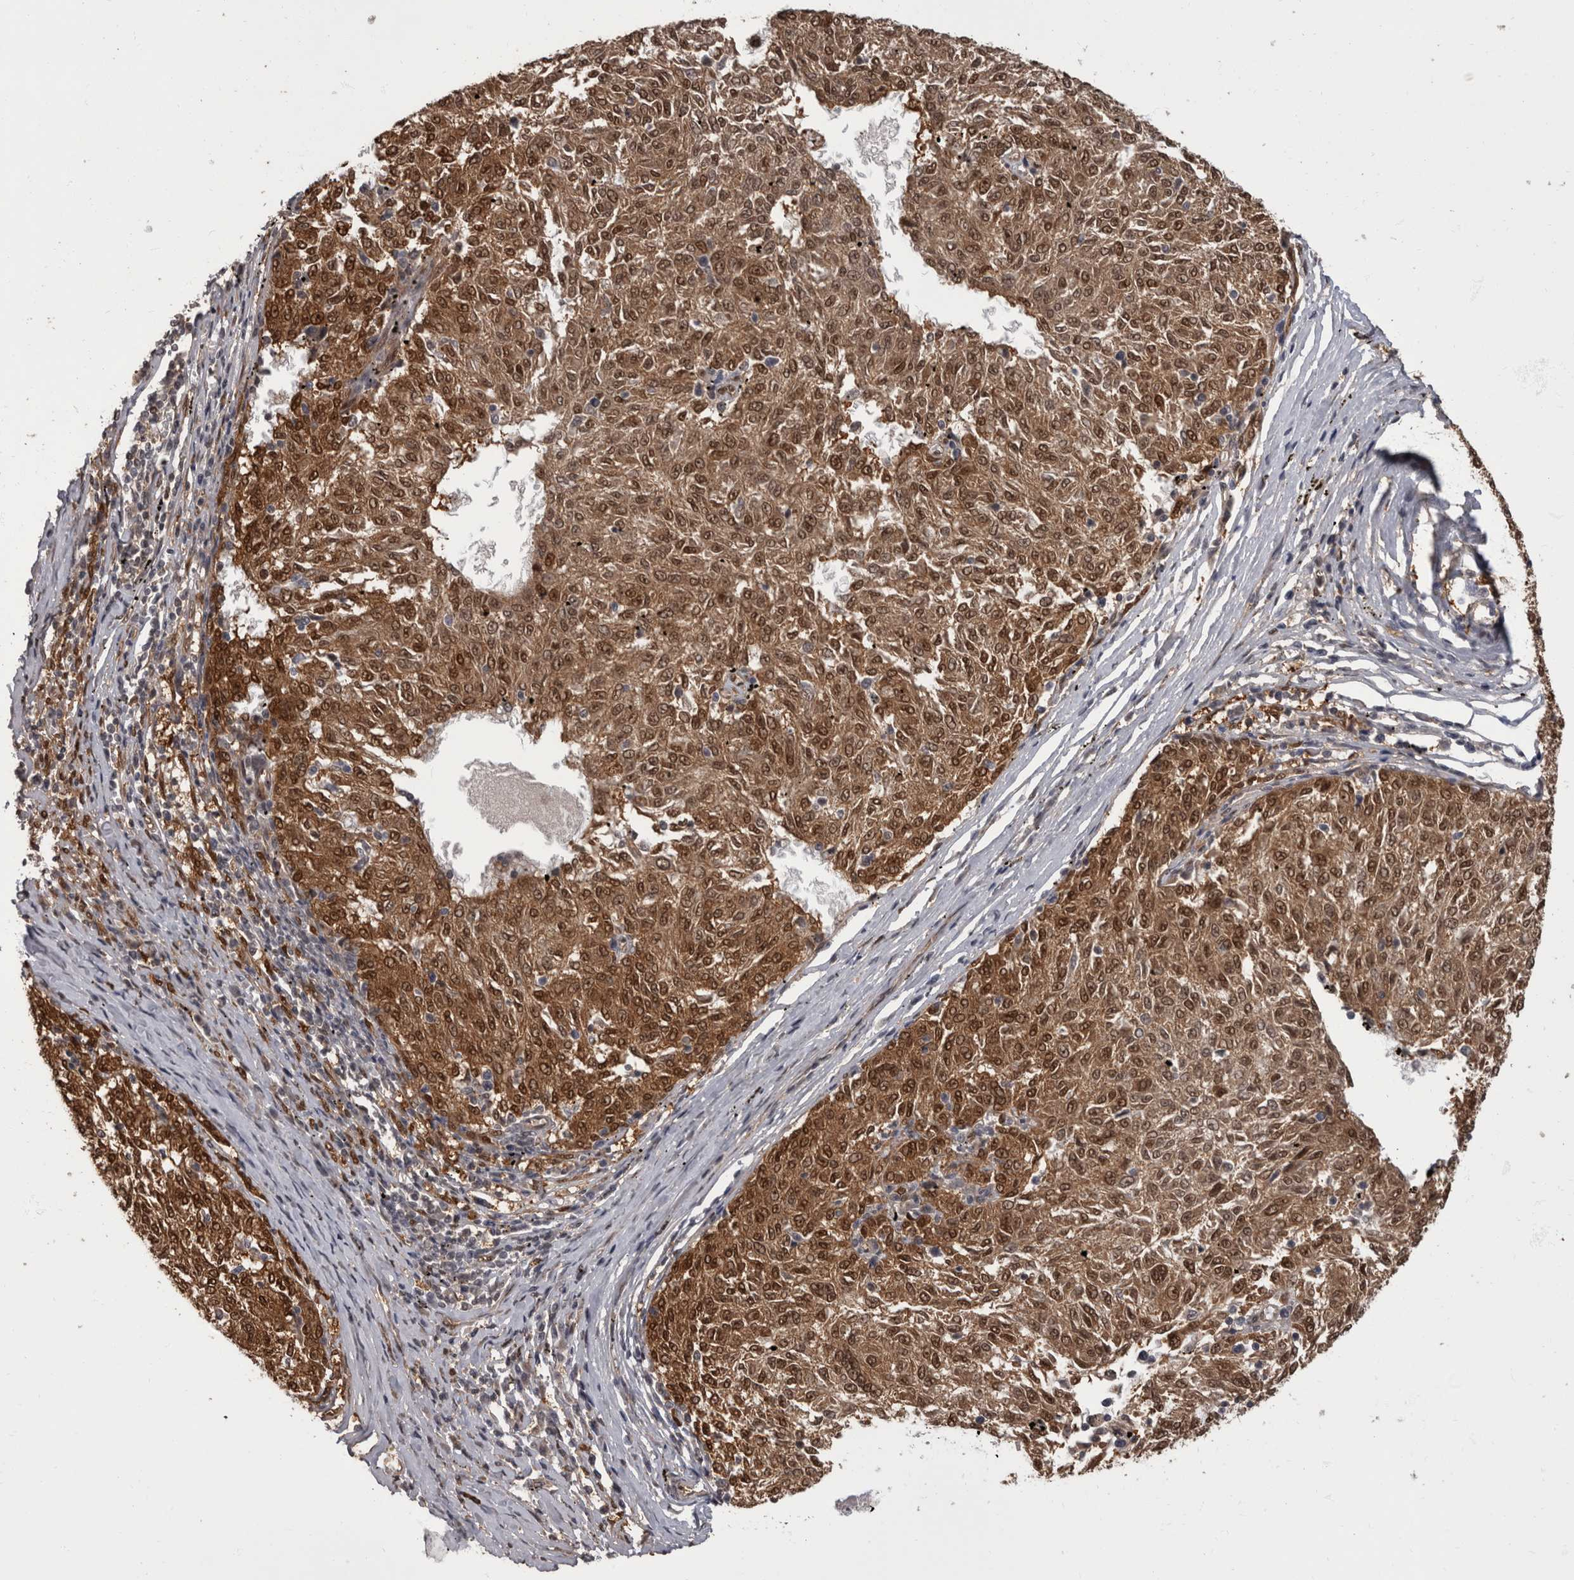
{"staining": {"intensity": "moderate", "quantity": ">75%", "location": "cytoplasmic/membranous,nuclear"}, "tissue": "melanoma", "cell_type": "Tumor cells", "image_type": "cancer", "snomed": [{"axis": "morphology", "description": "Malignant melanoma, NOS"}, {"axis": "topography", "description": "Skin"}], "caption": "Immunohistochemical staining of melanoma demonstrates medium levels of moderate cytoplasmic/membranous and nuclear protein staining in about >75% of tumor cells.", "gene": "AKT3", "patient": {"sex": "female", "age": 72}}